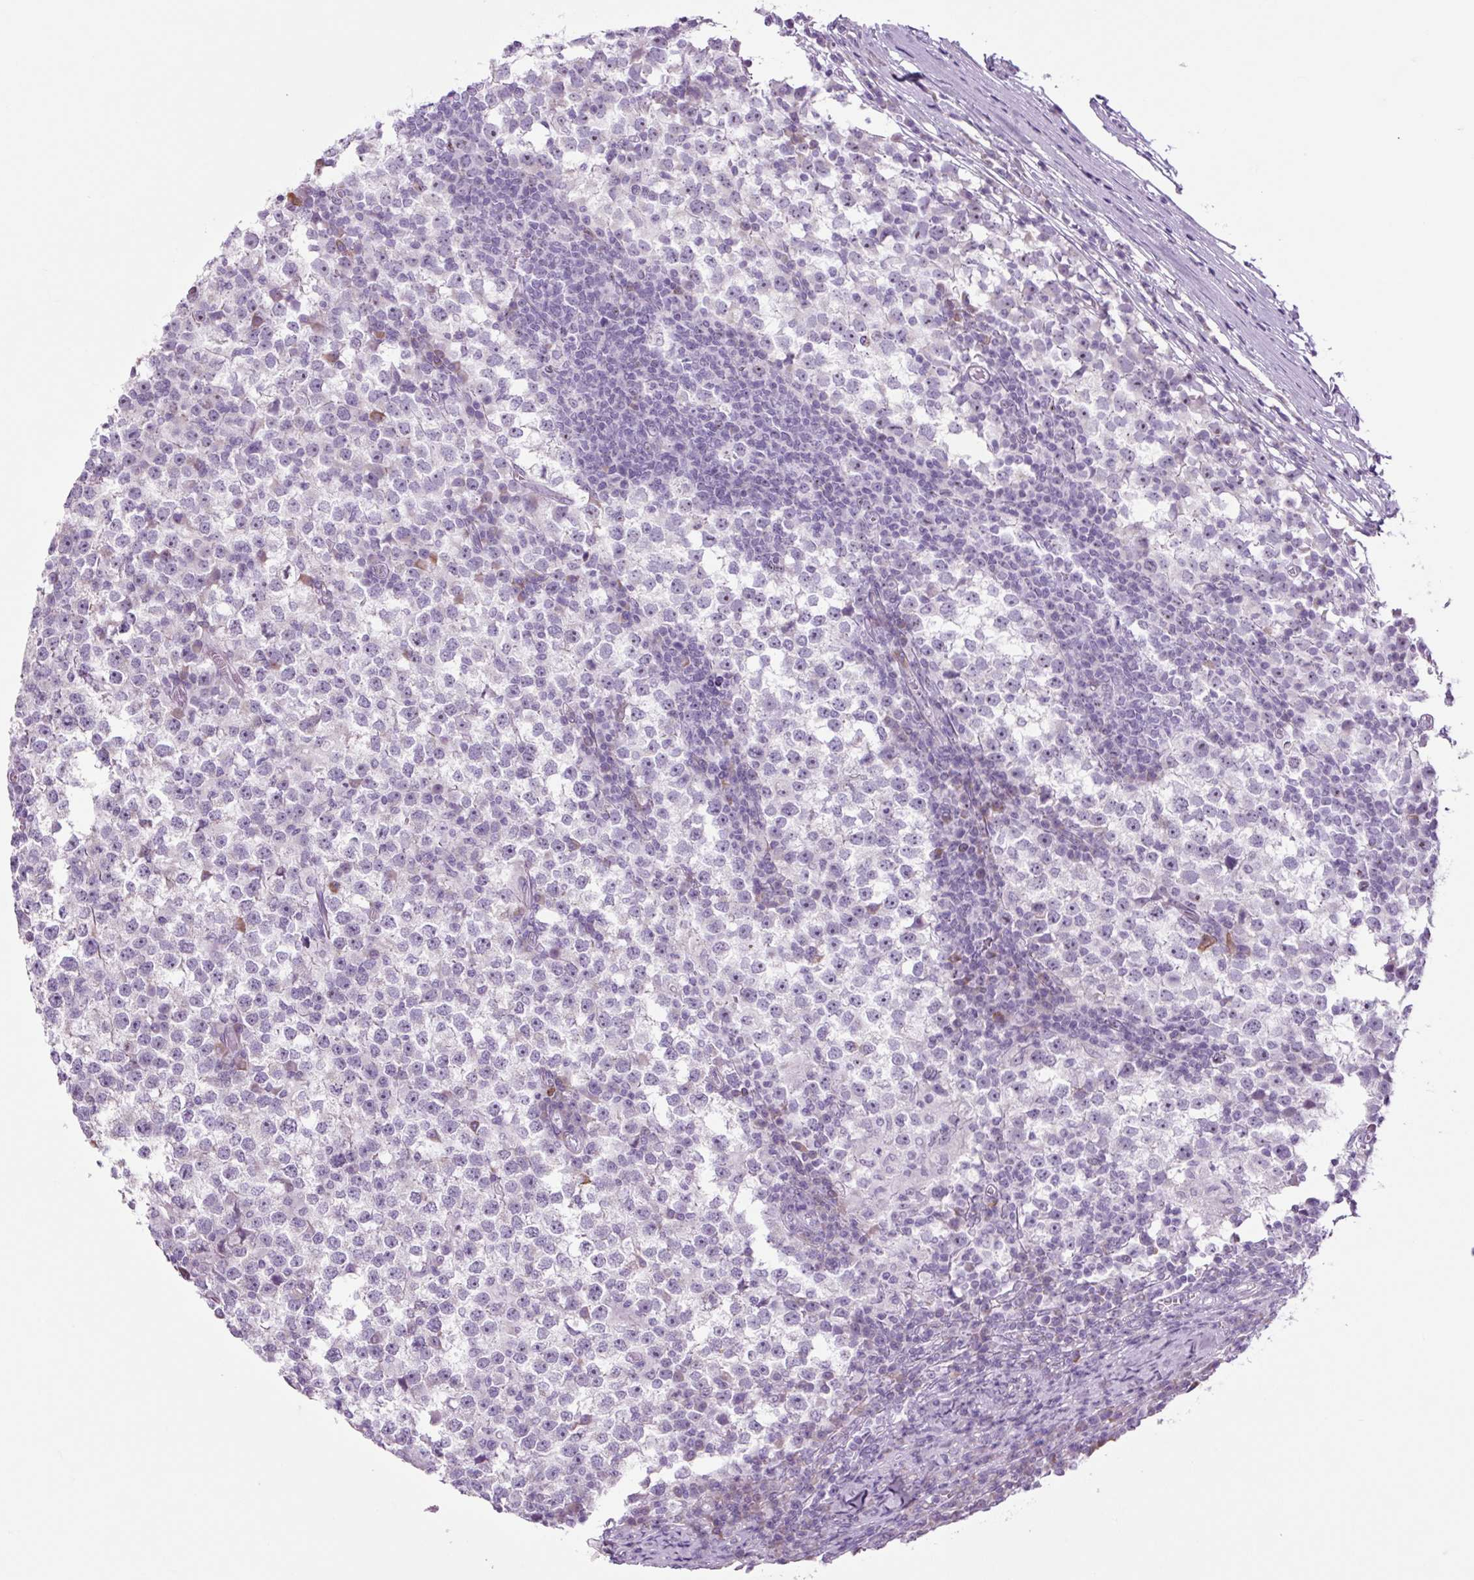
{"staining": {"intensity": "negative", "quantity": "none", "location": "none"}, "tissue": "testis cancer", "cell_type": "Tumor cells", "image_type": "cancer", "snomed": [{"axis": "morphology", "description": "Seminoma, NOS"}, {"axis": "topography", "description": "Testis"}], "caption": "DAB (3,3'-diaminobenzidine) immunohistochemical staining of human seminoma (testis) reveals no significant expression in tumor cells.", "gene": "RRS1", "patient": {"sex": "male", "age": 65}}